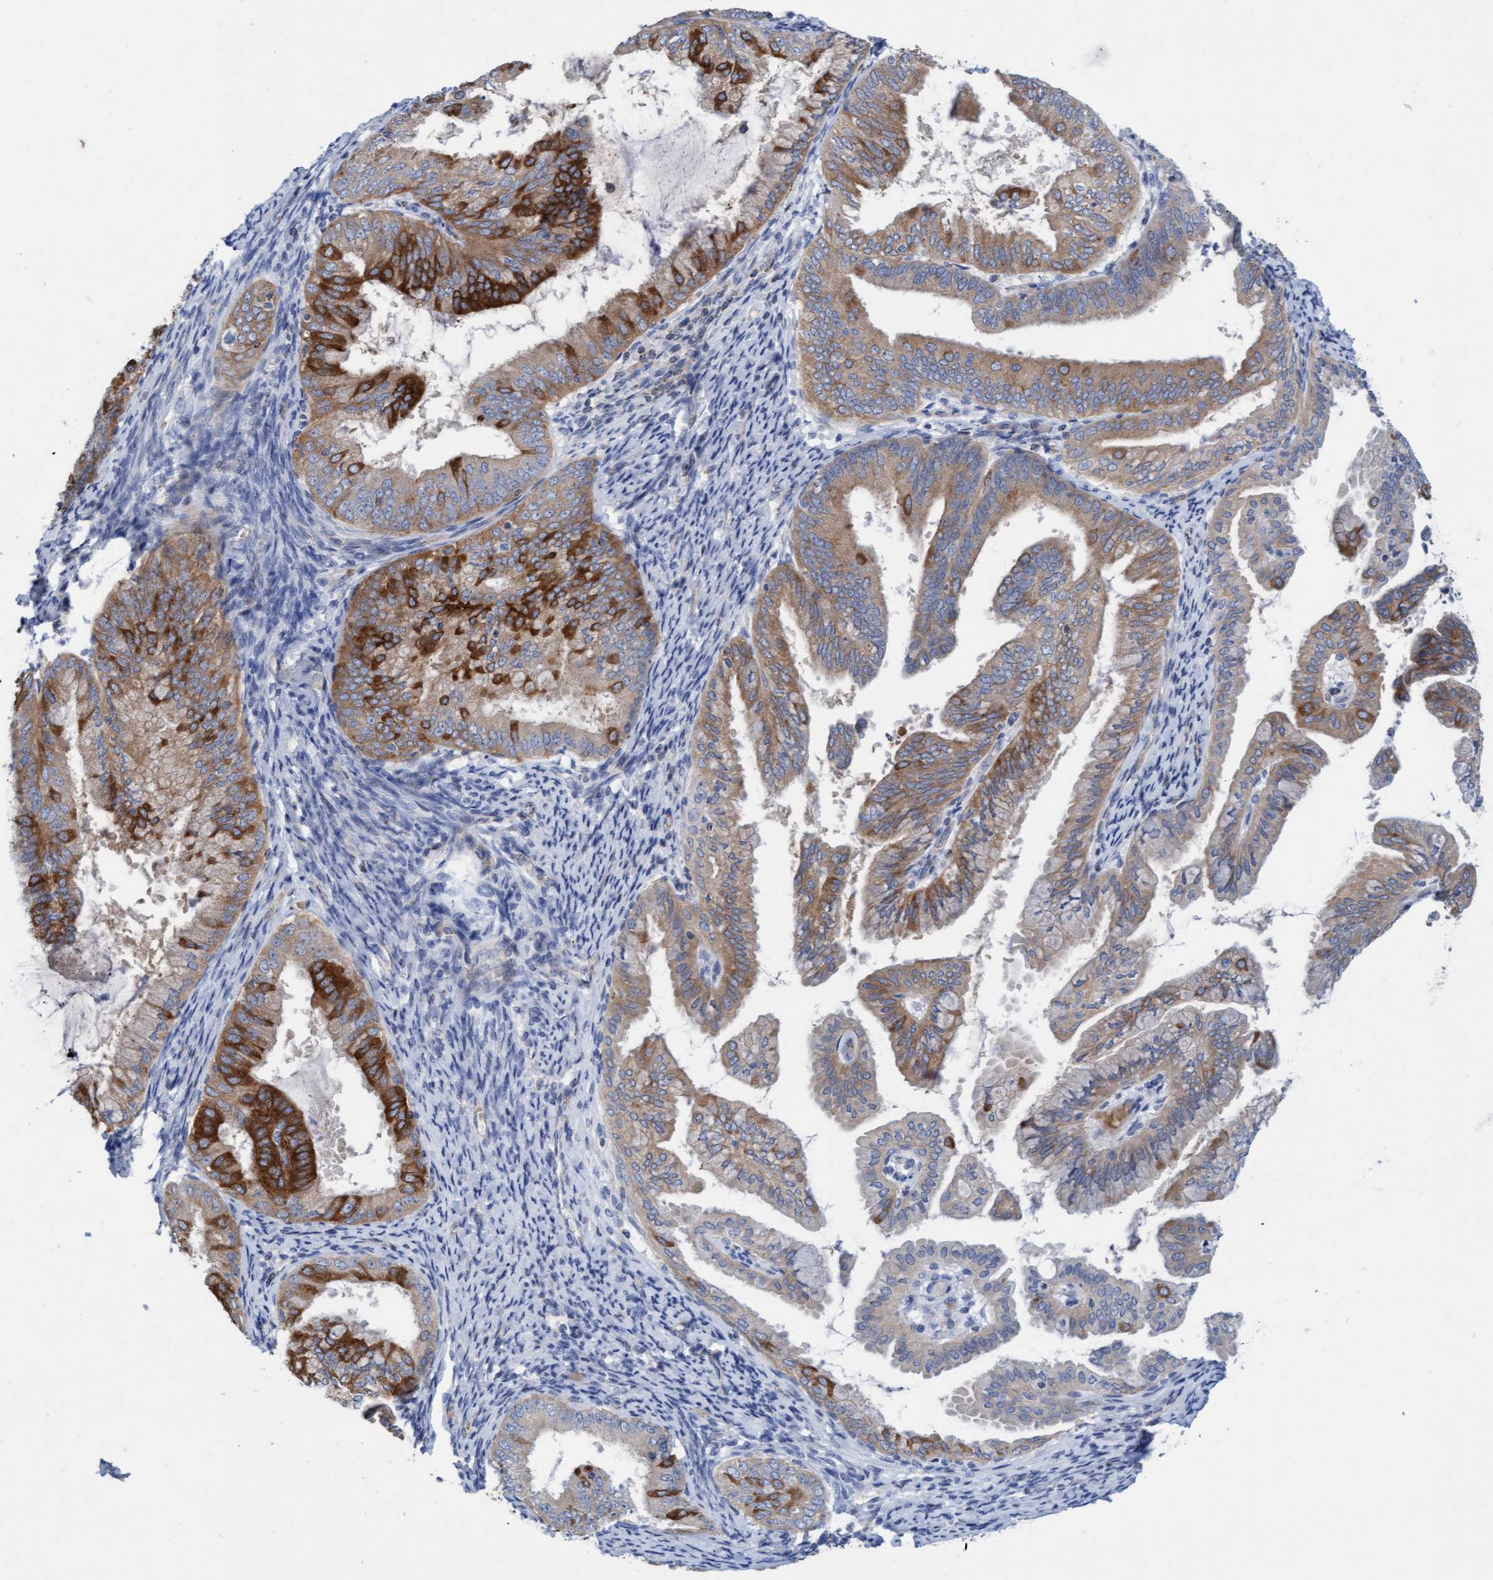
{"staining": {"intensity": "strong", "quantity": ">75%", "location": "cytoplasmic/membranous"}, "tissue": "endometrial cancer", "cell_type": "Tumor cells", "image_type": "cancer", "snomed": [{"axis": "morphology", "description": "Adenocarcinoma, NOS"}, {"axis": "topography", "description": "Endometrium"}], "caption": "An immunohistochemistry (IHC) histopathology image of tumor tissue is shown. Protein staining in brown highlights strong cytoplasmic/membranous positivity in adenocarcinoma (endometrial) within tumor cells.", "gene": "SIGIRR", "patient": {"sex": "female", "age": 63}}